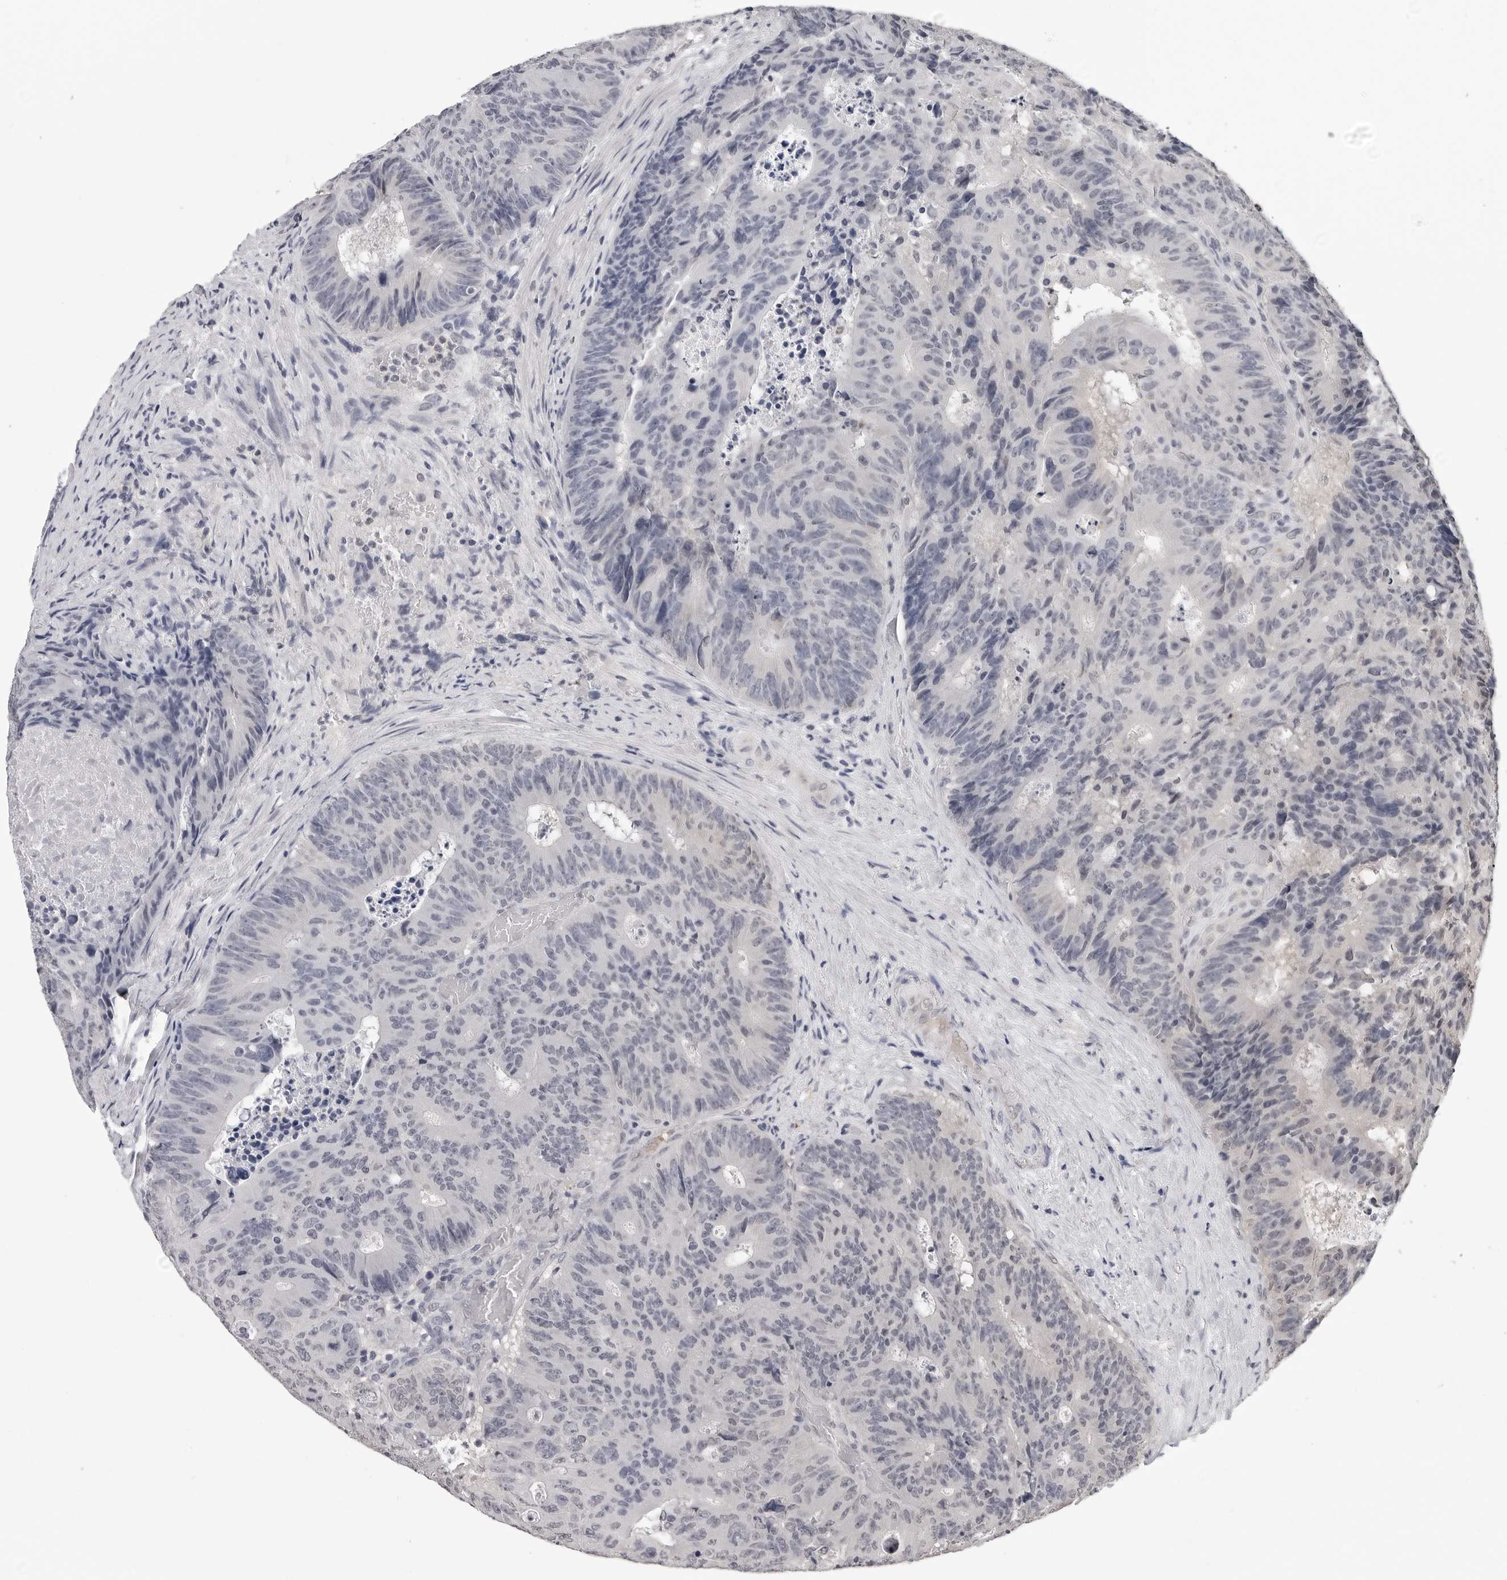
{"staining": {"intensity": "negative", "quantity": "none", "location": "none"}, "tissue": "colorectal cancer", "cell_type": "Tumor cells", "image_type": "cancer", "snomed": [{"axis": "morphology", "description": "Adenocarcinoma, NOS"}, {"axis": "topography", "description": "Colon"}], "caption": "Immunohistochemical staining of colorectal cancer (adenocarcinoma) displays no significant positivity in tumor cells.", "gene": "TRMT13", "patient": {"sex": "male", "age": 87}}